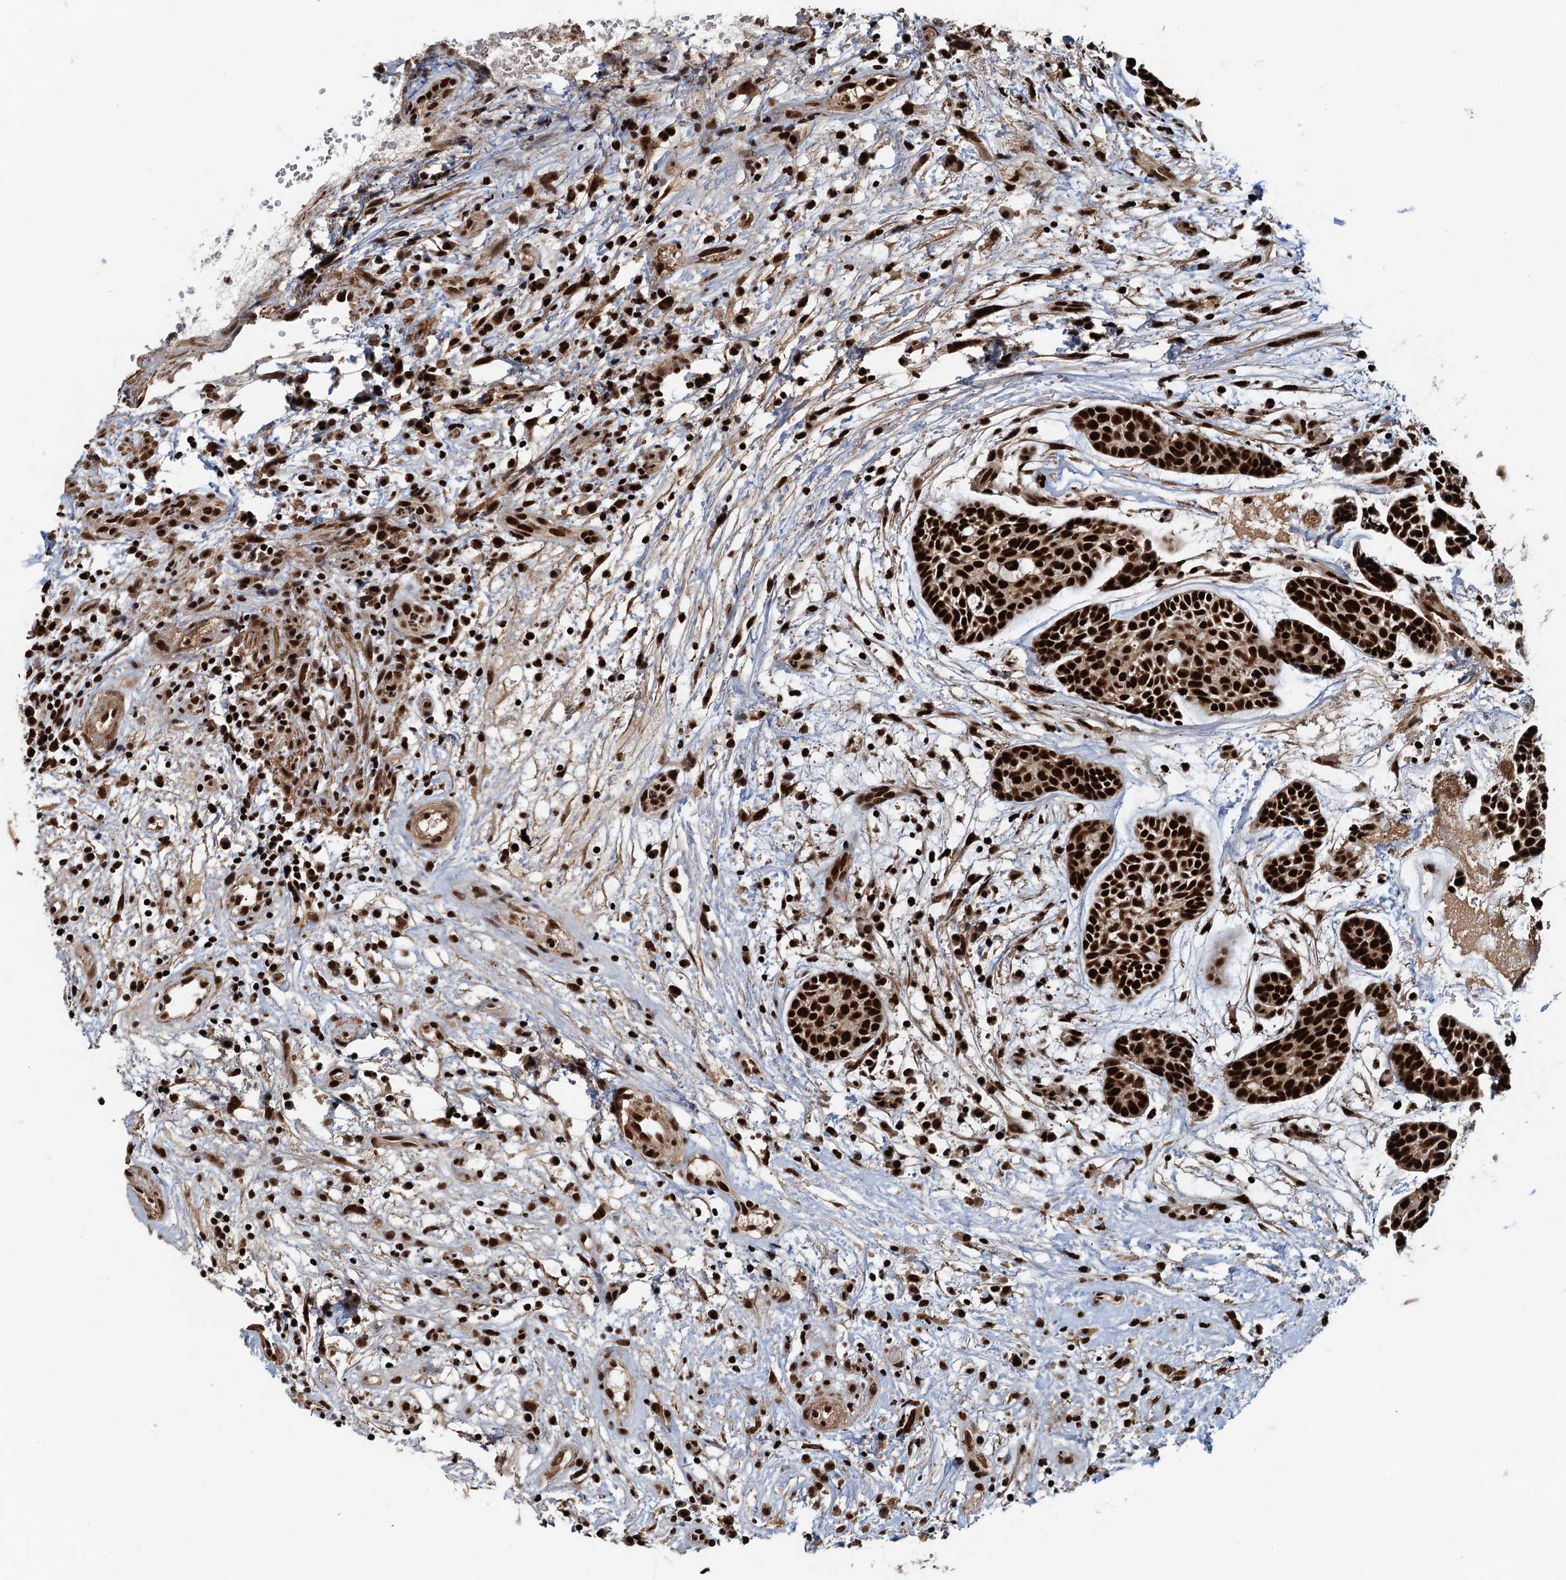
{"staining": {"intensity": "strong", "quantity": ">75%", "location": "nuclear"}, "tissue": "head and neck cancer", "cell_type": "Tumor cells", "image_type": "cancer", "snomed": [{"axis": "morphology", "description": "Adenocarcinoma, NOS"}, {"axis": "topography", "description": "Subcutis"}, {"axis": "topography", "description": "Head-Neck"}], "caption": "Head and neck adenocarcinoma stained with a protein marker reveals strong staining in tumor cells.", "gene": "ZC3H18", "patient": {"sex": "female", "age": 73}}